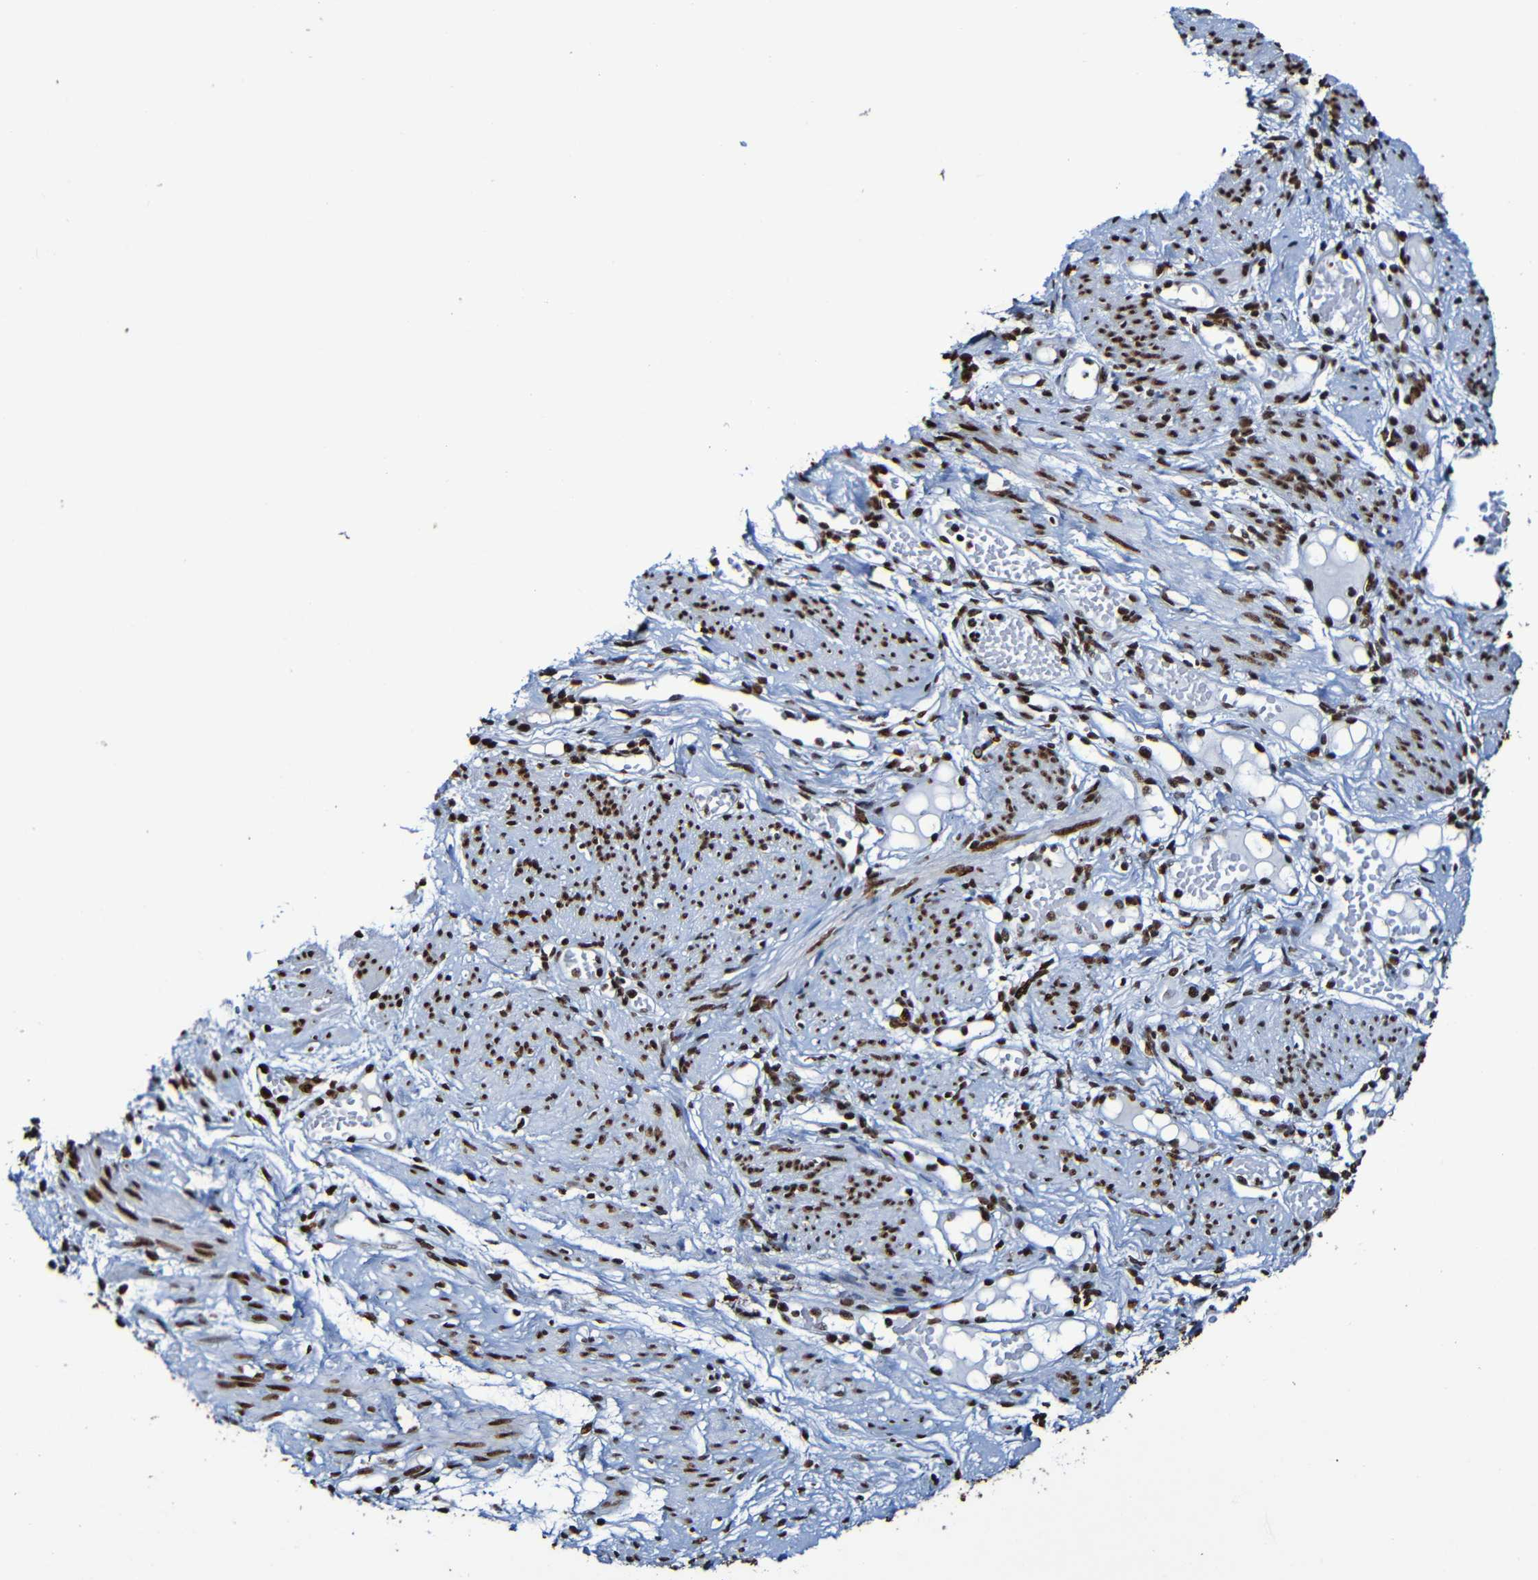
{"staining": {"intensity": "strong", "quantity": ">75%", "location": "nuclear"}, "tissue": "endometrial cancer", "cell_type": "Tumor cells", "image_type": "cancer", "snomed": [{"axis": "morphology", "description": "Adenocarcinoma, NOS"}, {"axis": "topography", "description": "Endometrium"}], "caption": "Protein expression analysis of endometrial cancer demonstrates strong nuclear staining in approximately >75% of tumor cells. Immunohistochemistry stains the protein of interest in brown and the nuclei are stained blue.", "gene": "SRSF3", "patient": {"sex": "female", "age": 85}}